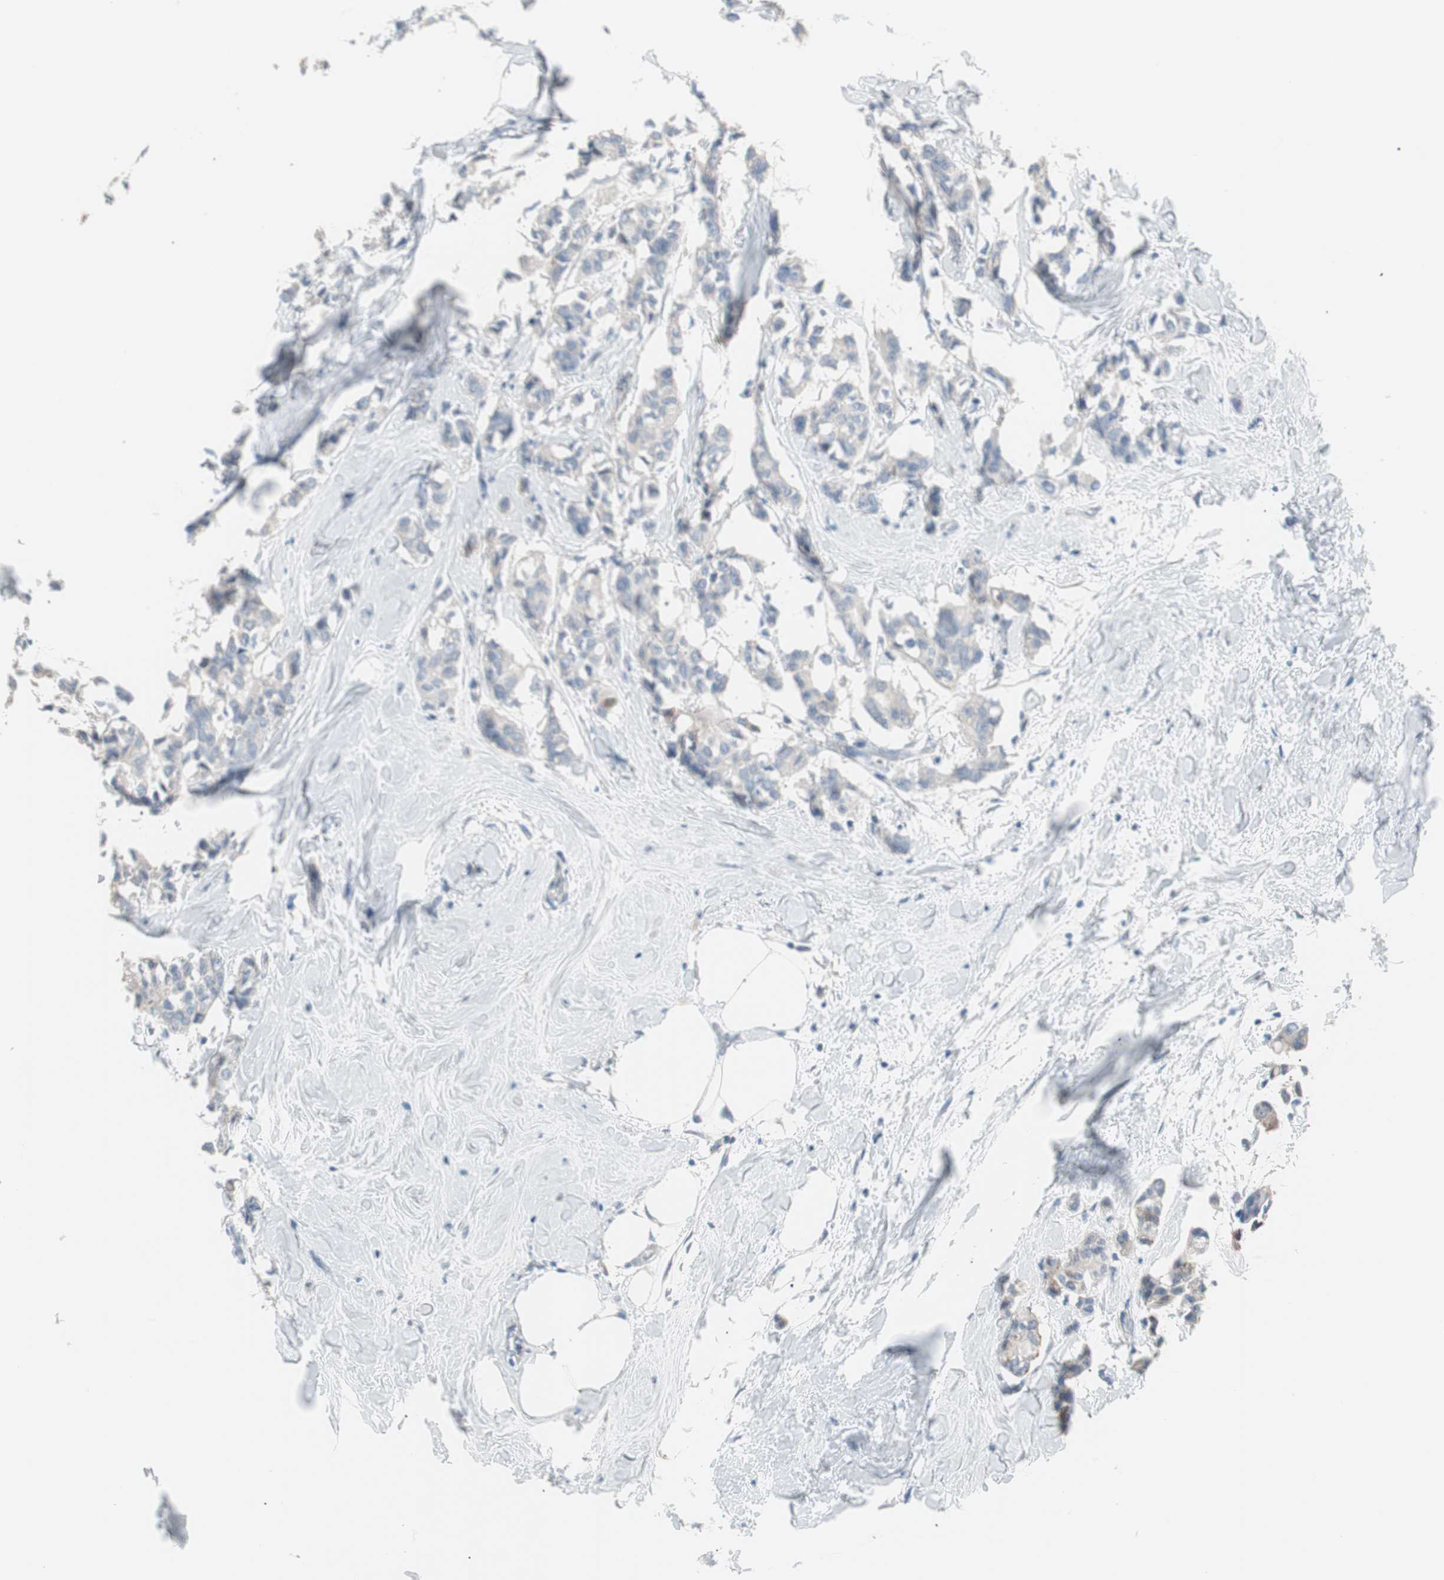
{"staining": {"intensity": "negative", "quantity": "none", "location": "none"}, "tissue": "breast cancer", "cell_type": "Tumor cells", "image_type": "cancer", "snomed": [{"axis": "morphology", "description": "Duct carcinoma"}, {"axis": "topography", "description": "Breast"}], "caption": "Breast invasive ductal carcinoma was stained to show a protein in brown. There is no significant expression in tumor cells.", "gene": "VIL1", "patient": {"sex": "female", "age": 84}}